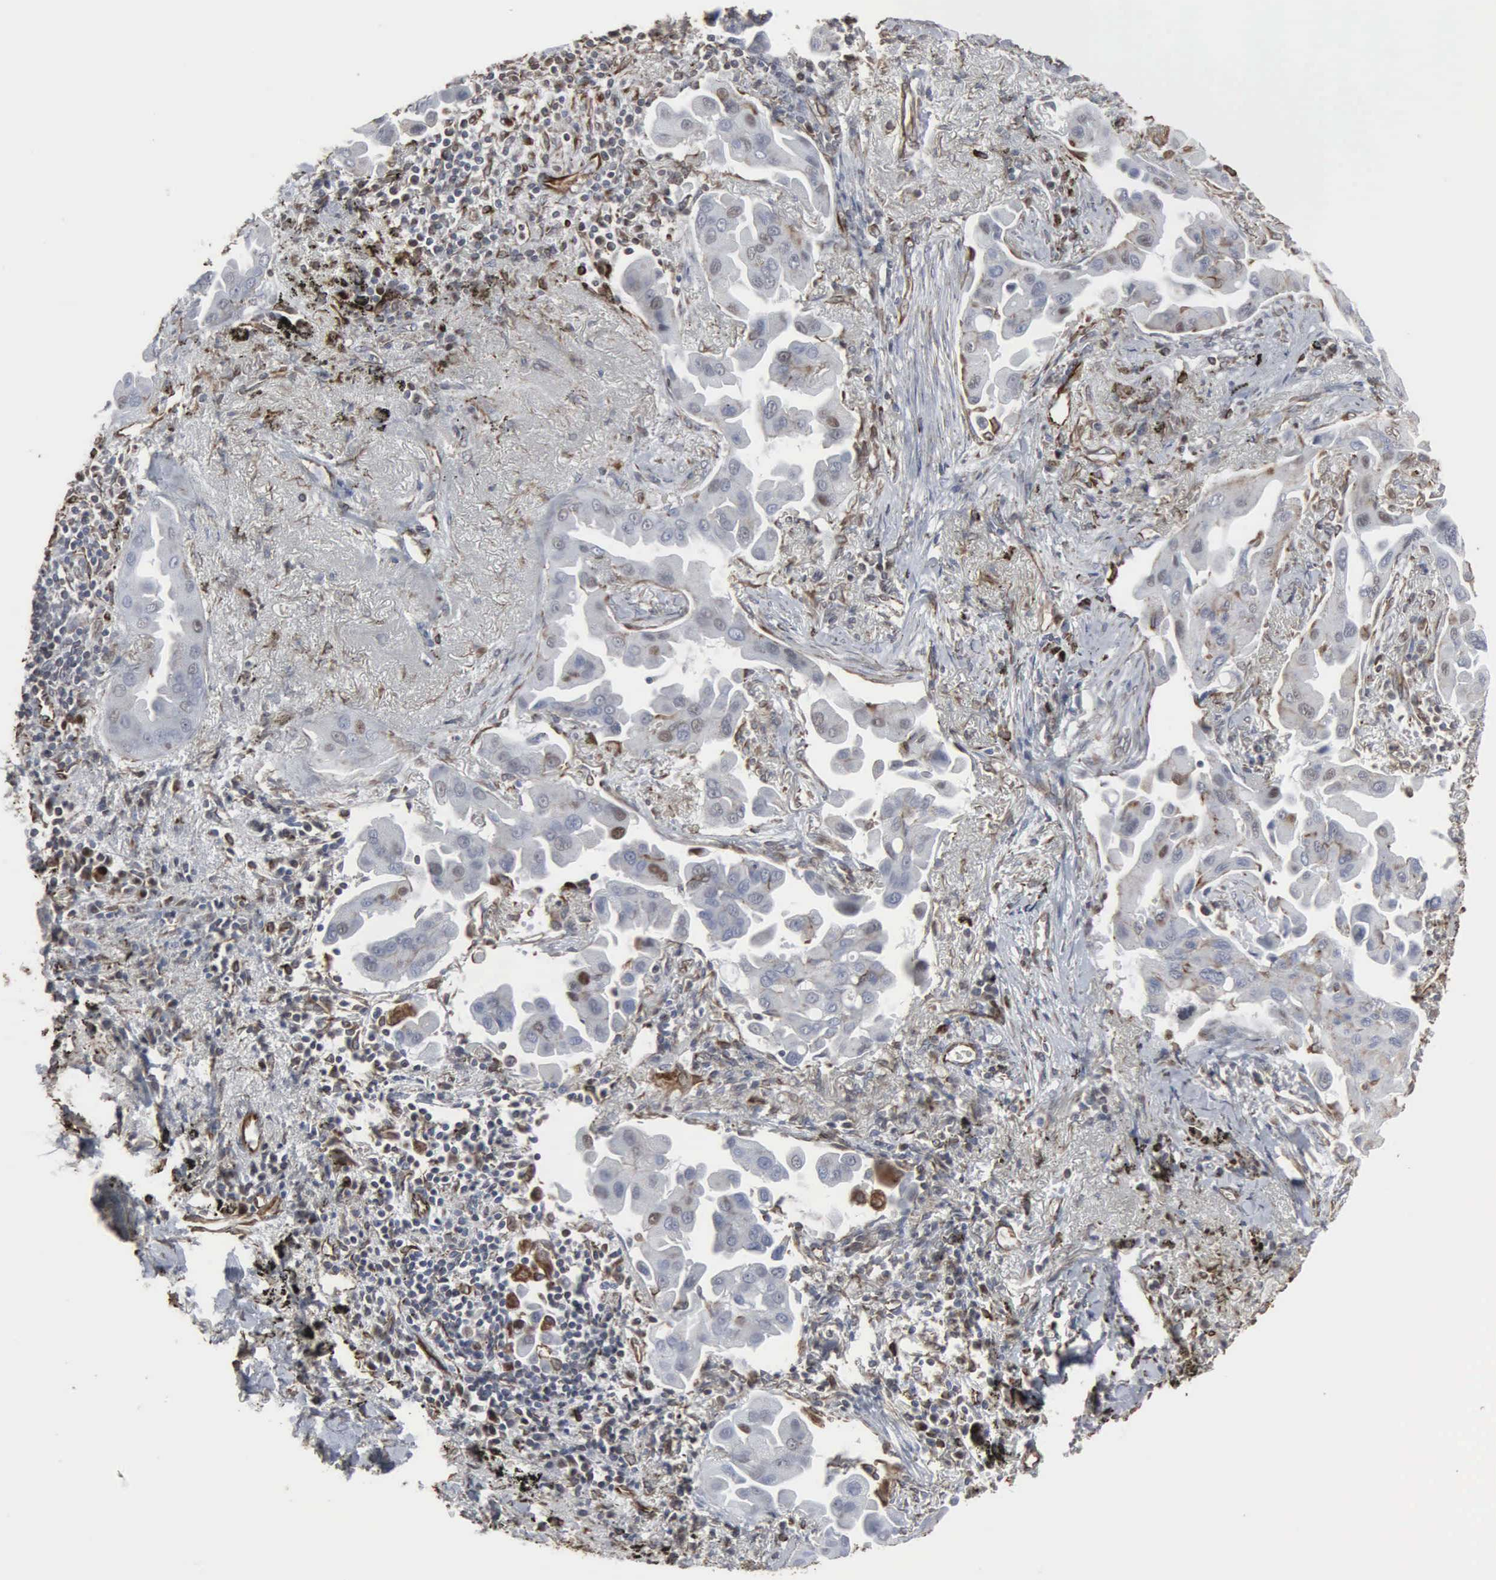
{"staining": {"intensity": "weak", "quantity": "<25%", "location": "nuclear"}, "tissue": "lung cancer", "cell_type": "Tumor cells", "image_type": "cancer", "snomed": [{"axis": "morphology", "description": "Adenocarcinoma, NOS"}, {"axis": "topography", "description": "Lung"}], "caption": "The image demonstrates no staining of tumor cells in lung cancer.", "gene": "CCNE1", "patient": {"sex": "male", "age": 68}}